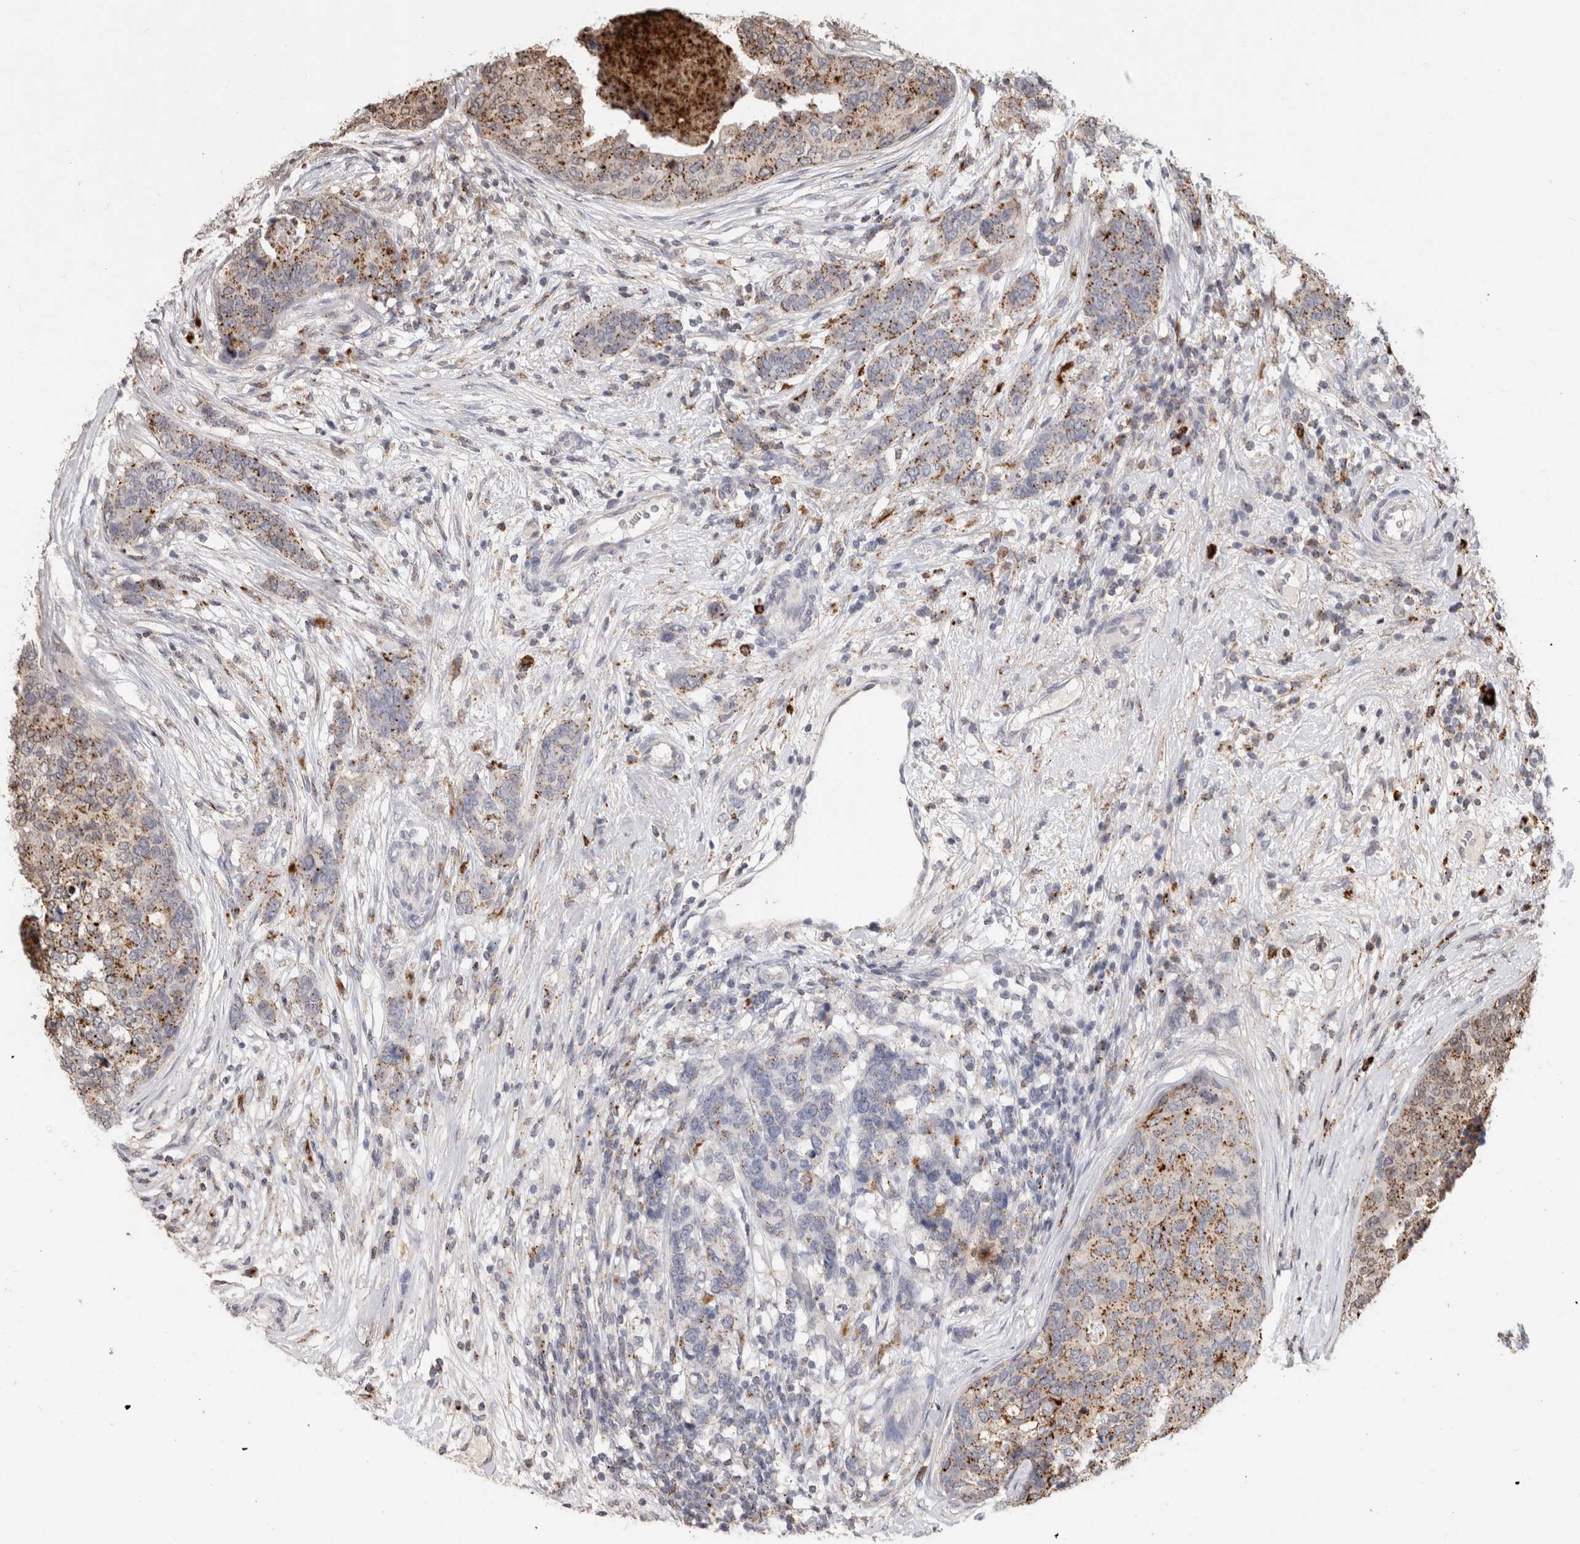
{"staining": {"intensity": "moderate", "quantity": "25%-75%", "location": "cytoplasmic/membranous"}, "tissue": "breast cancer", "cell_type": "Tumor cells", "image_type": "cancer", "snomed": [{"axis": "morphology", "description": "Lobular carcinoma"}, {"axis": "topography", "description": "Breast"}], "caption": "Protein expression analysis of breast cancer exhibits moderate cytoplasmic/membranous expression in about 25%-75% of tumor cells. (brown staining indicates protein expression, while blue staining denotes nuclei).", "gene": "ARSA", "patient": {"sex": "female", "age": 59}}